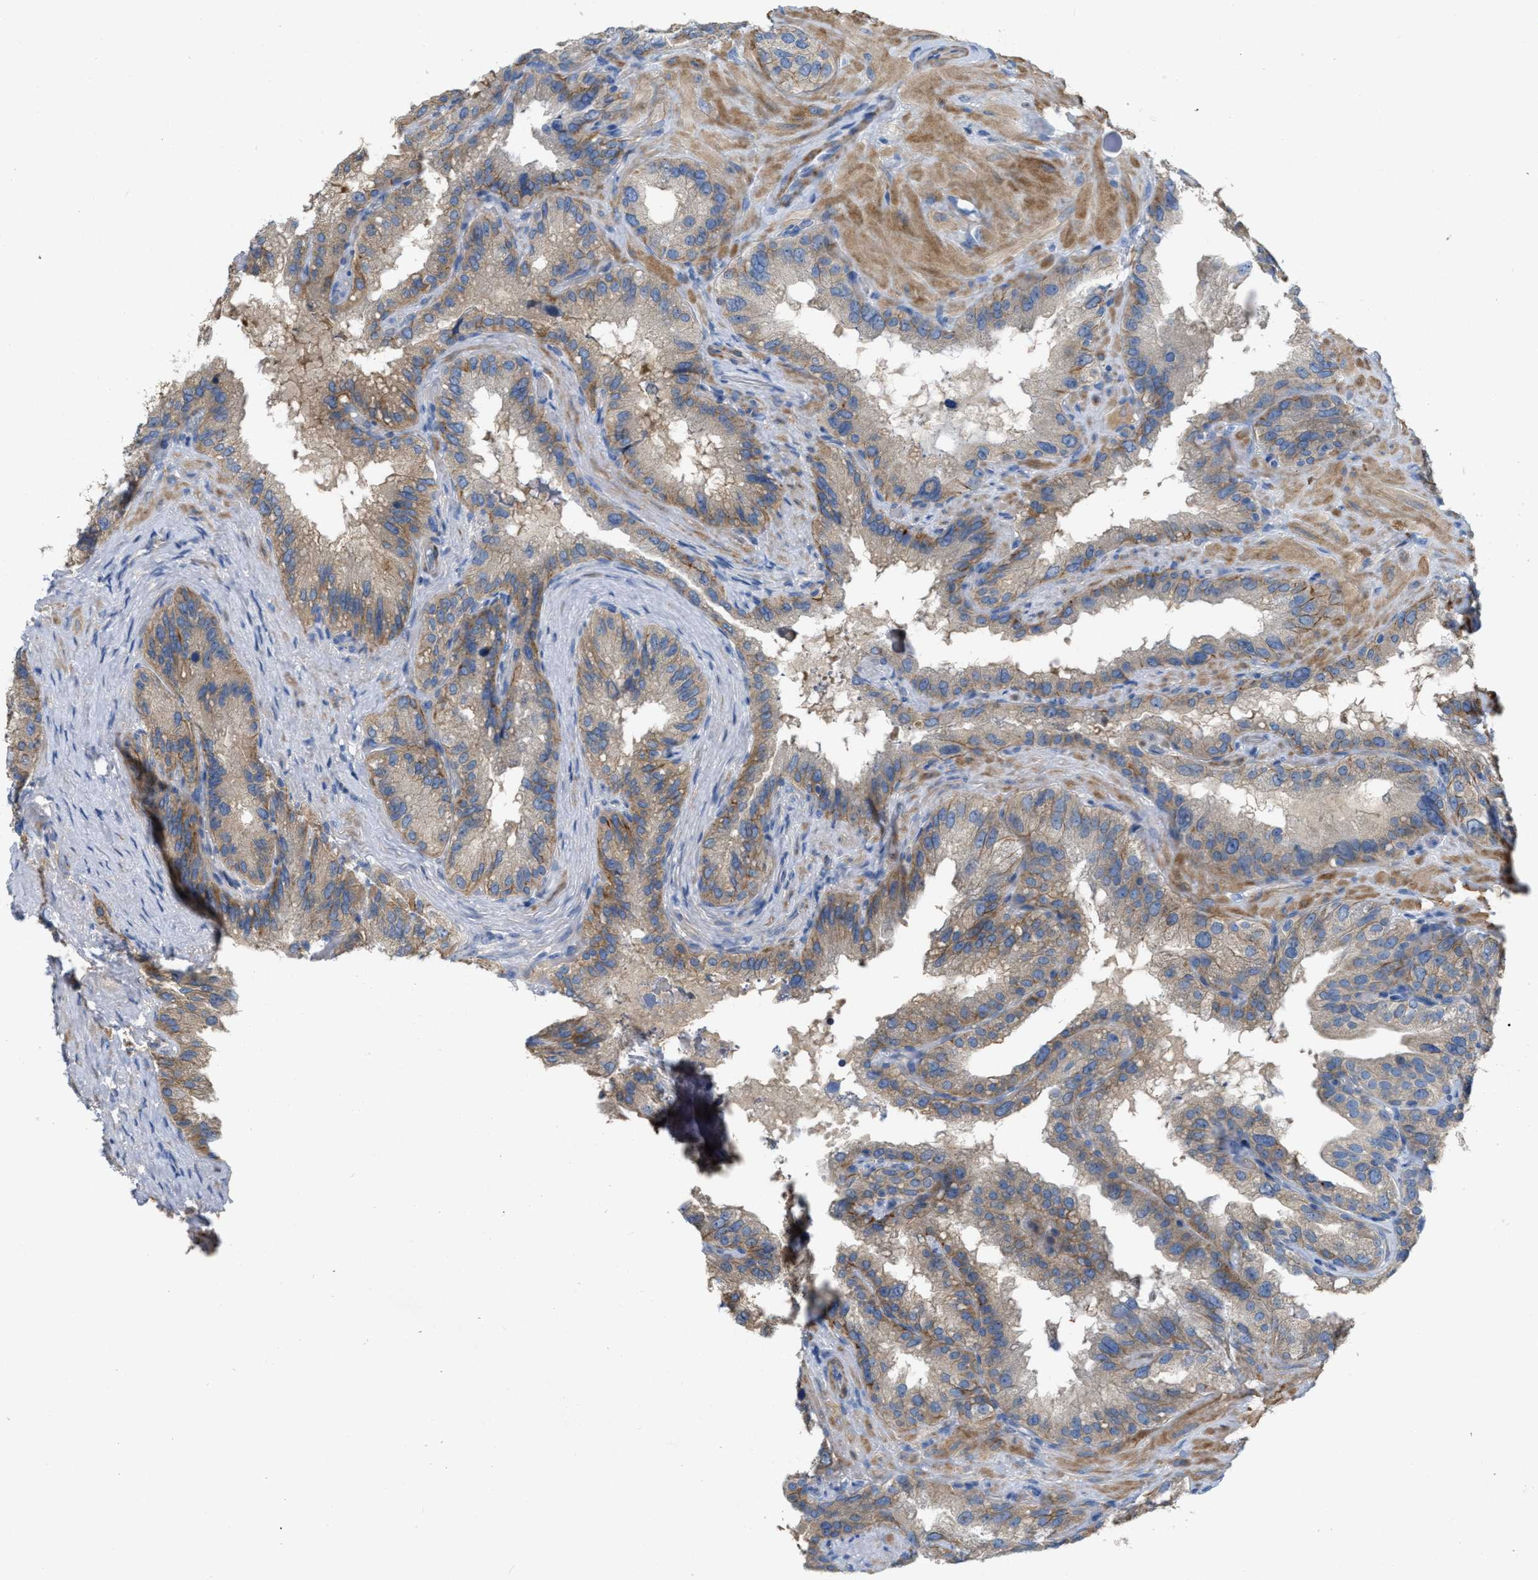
{"staining": {"intensity": "weak", "quantity": ">75%", "location": "cytoplasmic/membranous"}, "tissue": "seminal vesicle", "cell_type": "Glandular cells", "image_type": "normal", "snomed": [{"axis": "morphology", "description": "Normal tissue, NOS"}, {"axis": "topography", "description": "Seminal veicle"}], "caption": "This histopathology image exhibits unremarkable seminal vesicle stained with immunohistochemistry to label a protein in brown. The cytoplasmic/membranous of glandular cells show weak positivity for the protein. Nuclei are counter-stained blue.", "gene": "DHX58", "patient": {"sex": "male", "age": 68}}